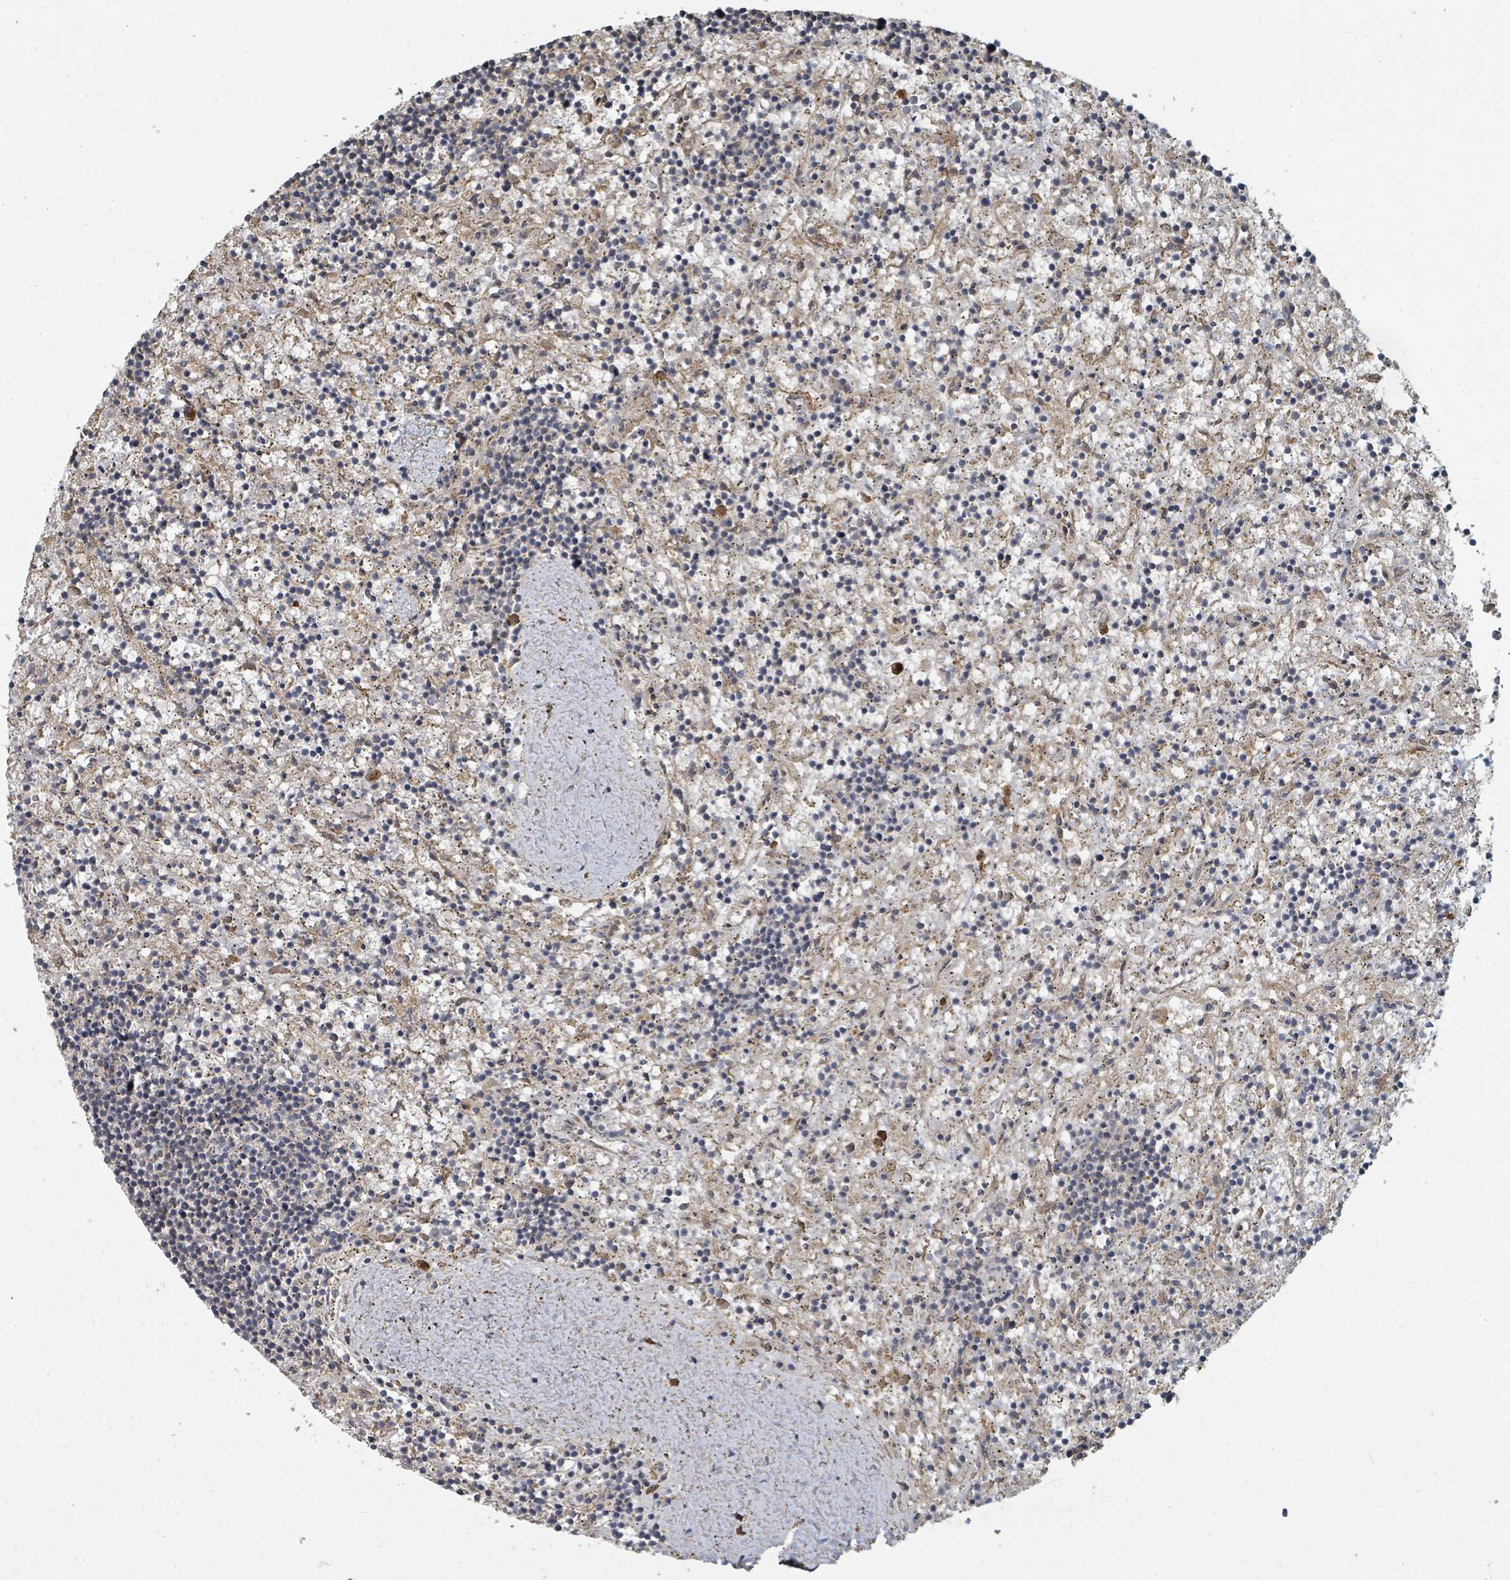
{"staining": {"intensity": "negative", "quantity": "none", "location": "none"}, "tissue": "lymphoma", "cell_type": "Tumor cells", "image_type": "cancer", "snomed": [{"axis": "morphology", "description": "Malignant lymphoma, non-Hodgkin's type, Low grade"}, {"axis": "topography", "description": "Spleen"}], "caption": "IHC micrograph of neoplastic tissue: lymphoma stained with DAB demonstrates no significant protein staining in tumor cells.", "gene": "WDFY1", "patient": {"sex": "male", "age": 76}}